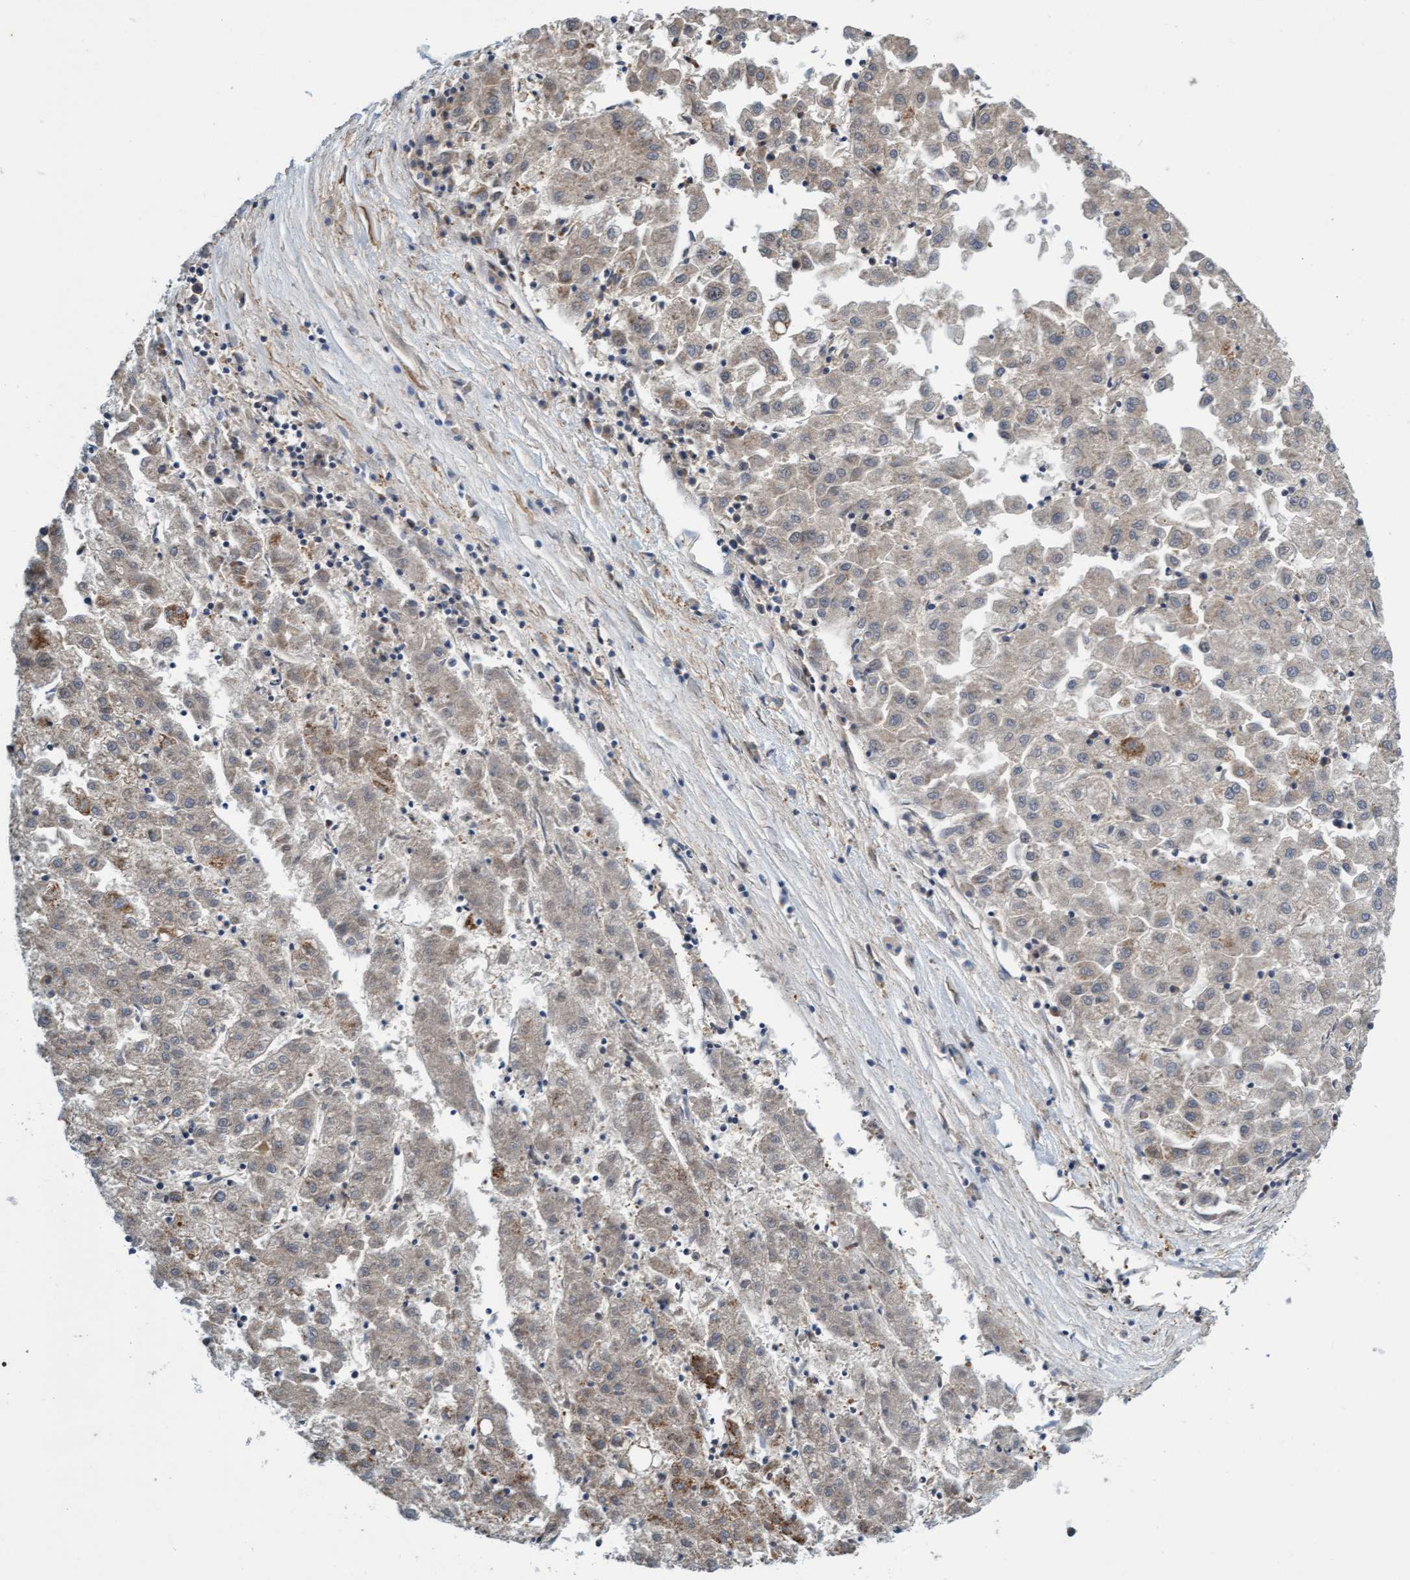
{"staining": {"intensity": "negative", "quantity": "none", "location": "none"}, "tissue": "liver cancer", "cell_type": "Tumor cells", "image_type": "cancer", "snomed": [{"axis": "morphology", "description": "Carcinoma, Hepatocellular, NOS"}, {"axis": "topography", "description": "Liver"}], "caption": "This is an immunohistochemistry (IHC) photomicrograph of human liver cancer. There is no positivity in tumor cells.", "gene": "FMNL3", "patient": {"sex": "male", "age": 72}}